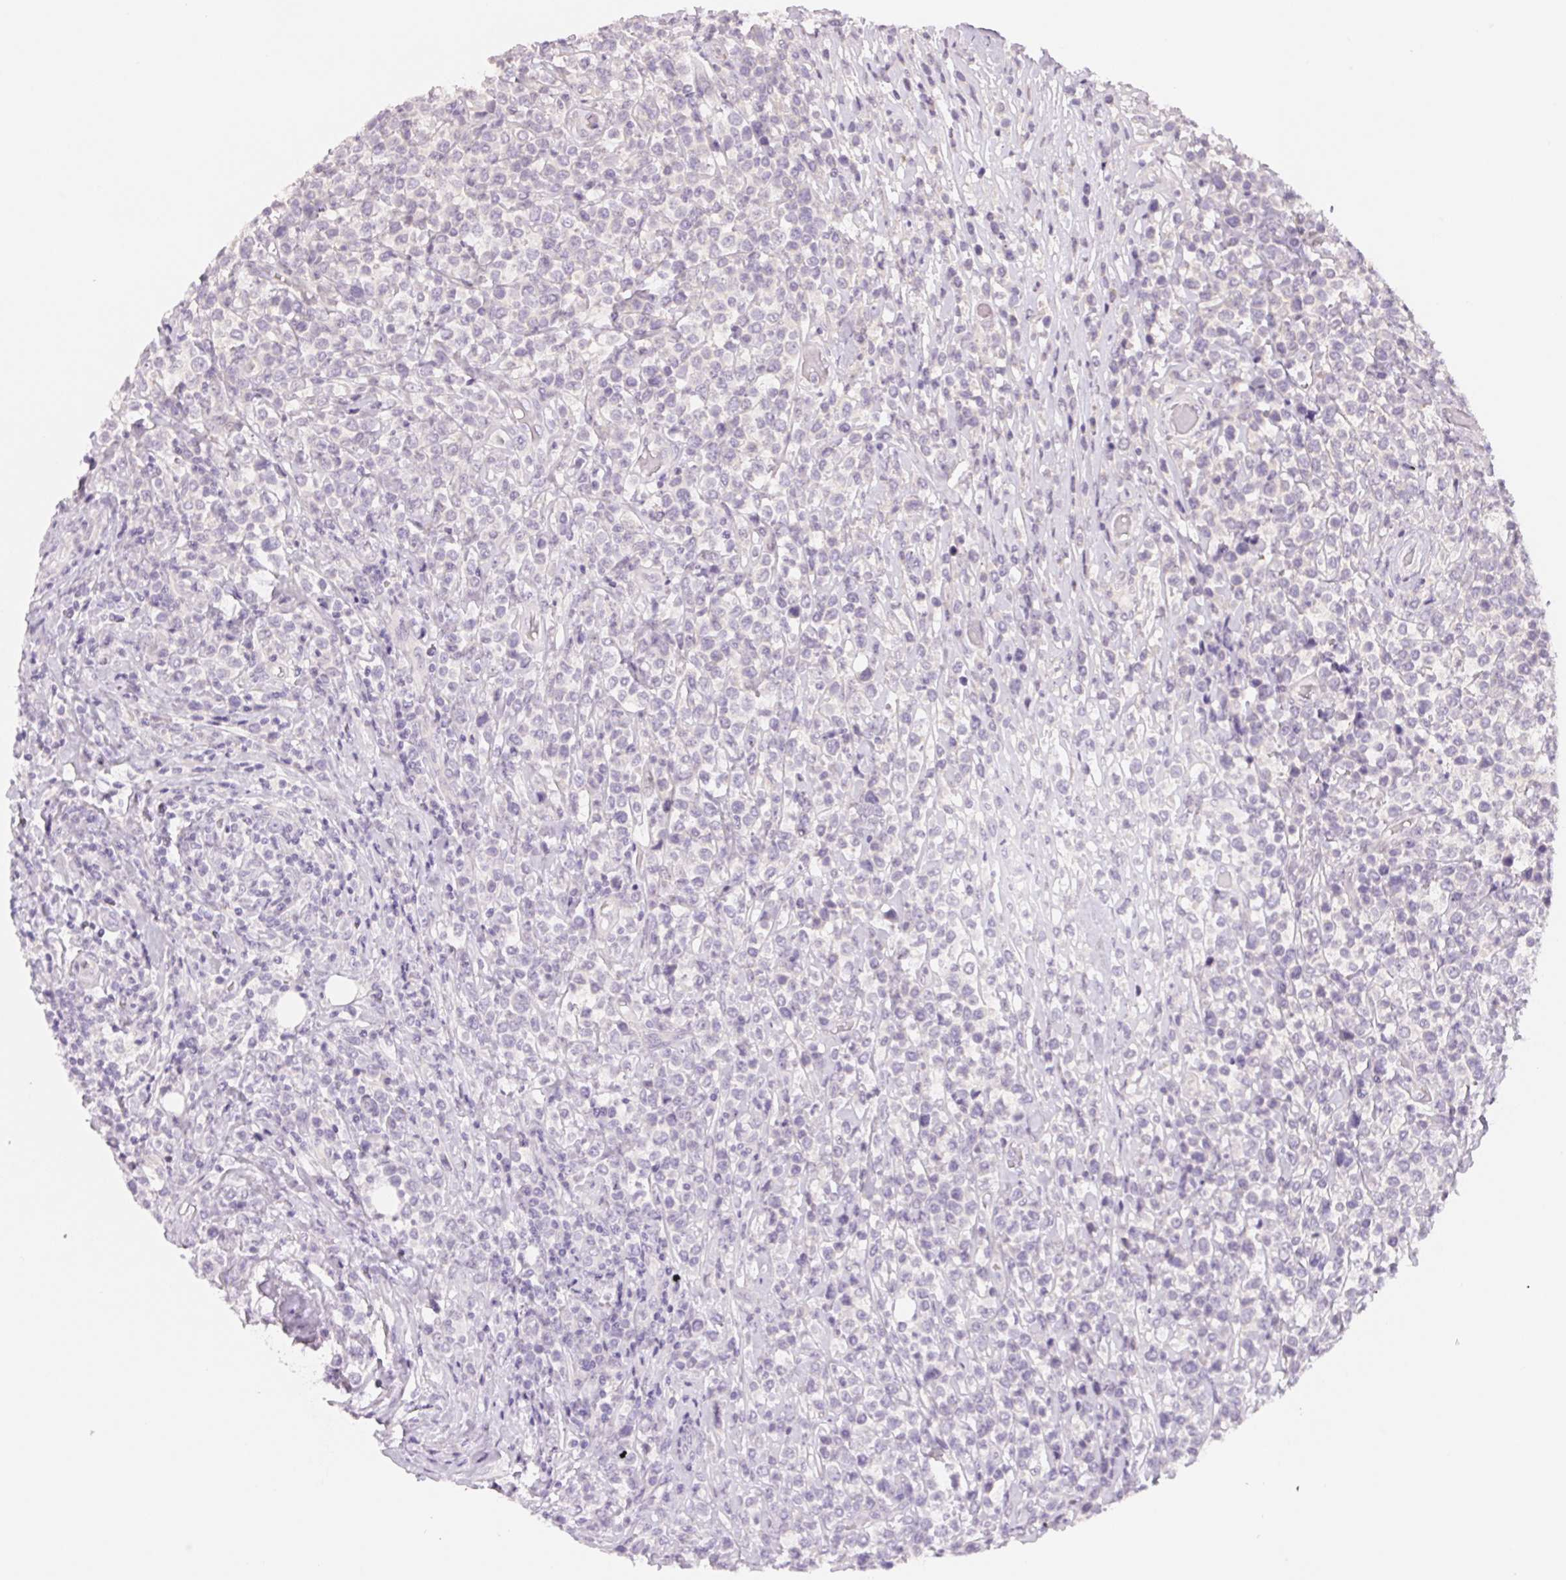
{"staining": {"intensity": "negative", "quantity": "none", "location": "none"}, "tissue": "lymphoma", "cell_type": "Tumor cells", "image_type": "cancer", "snomed": [{"axis": "morphology", "description": "Malignant lymphoma, non-Hodgkin's type, High grade"}, {"axis": "topography", "description": "Soft tissue"}], "caption": "Immunohistochemistry (IHC) histopathology image of malignant lymphoma, non-Hodgkin's type (high-grade) stained for a protein (brown), which demonstrates no positivity in tumor cells.", "gene": "CCDC168", "patient": {"sex": "female", "age": 56}}